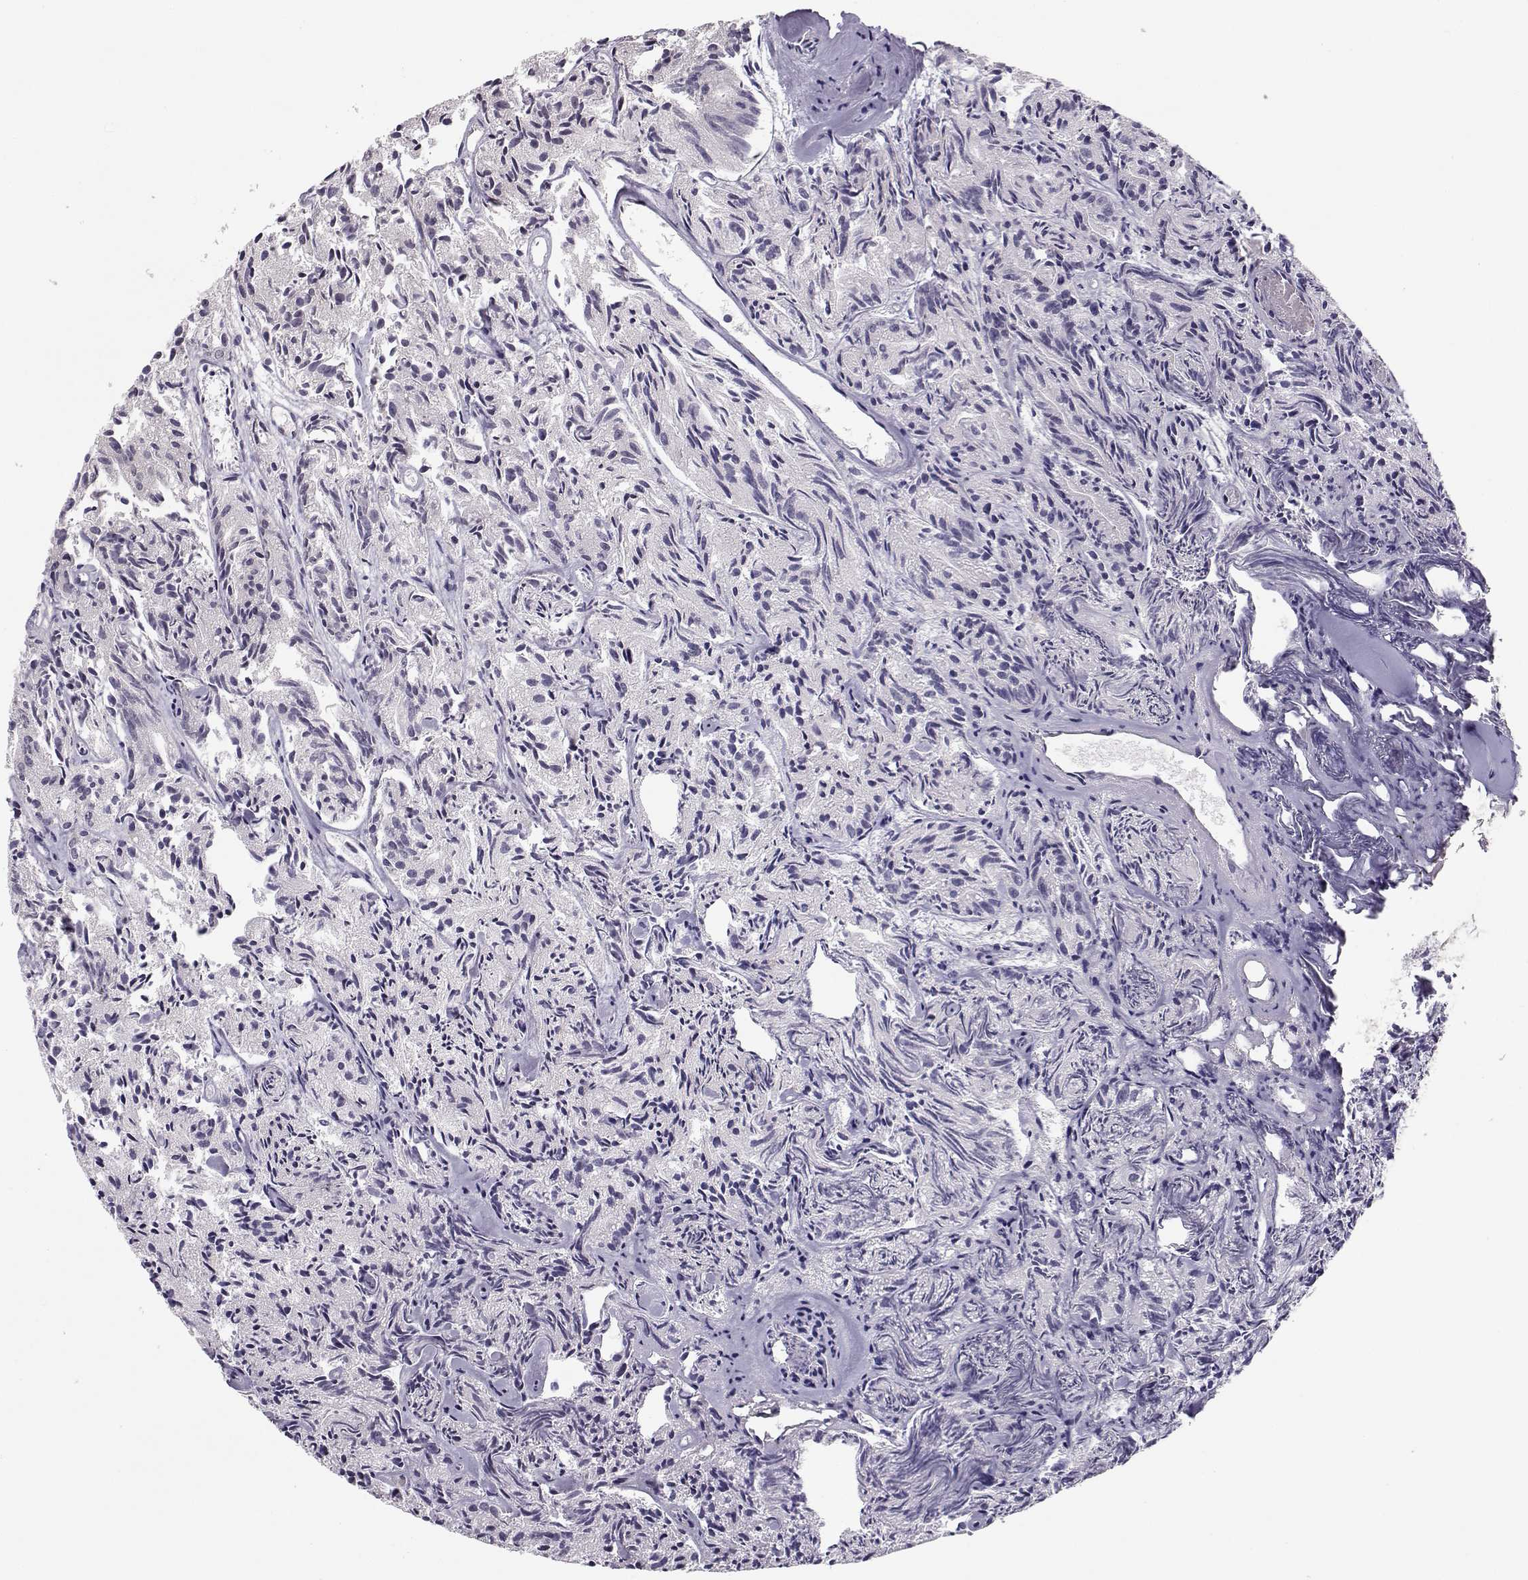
{"staining": {"intensity": "weak", "quantity": "<25%", "location": "cytoplasmic/membranous"}, "tissue": "prostate cancer", "cell_type": "Tumor cells", "image_type": "cancer", "snomed": [{"axis": "morphology", "description": "Adenocarcinoma, Medium grade"}, {"axis": "topography", "description": "Prostate"}], "caption": "The micrograph demonstrates no significant positivity in tumor cells of medium-grade adenocarcinoma (prostate).", "gene": "KIF13B", "patient": {"sex": "male", "age": 74}}